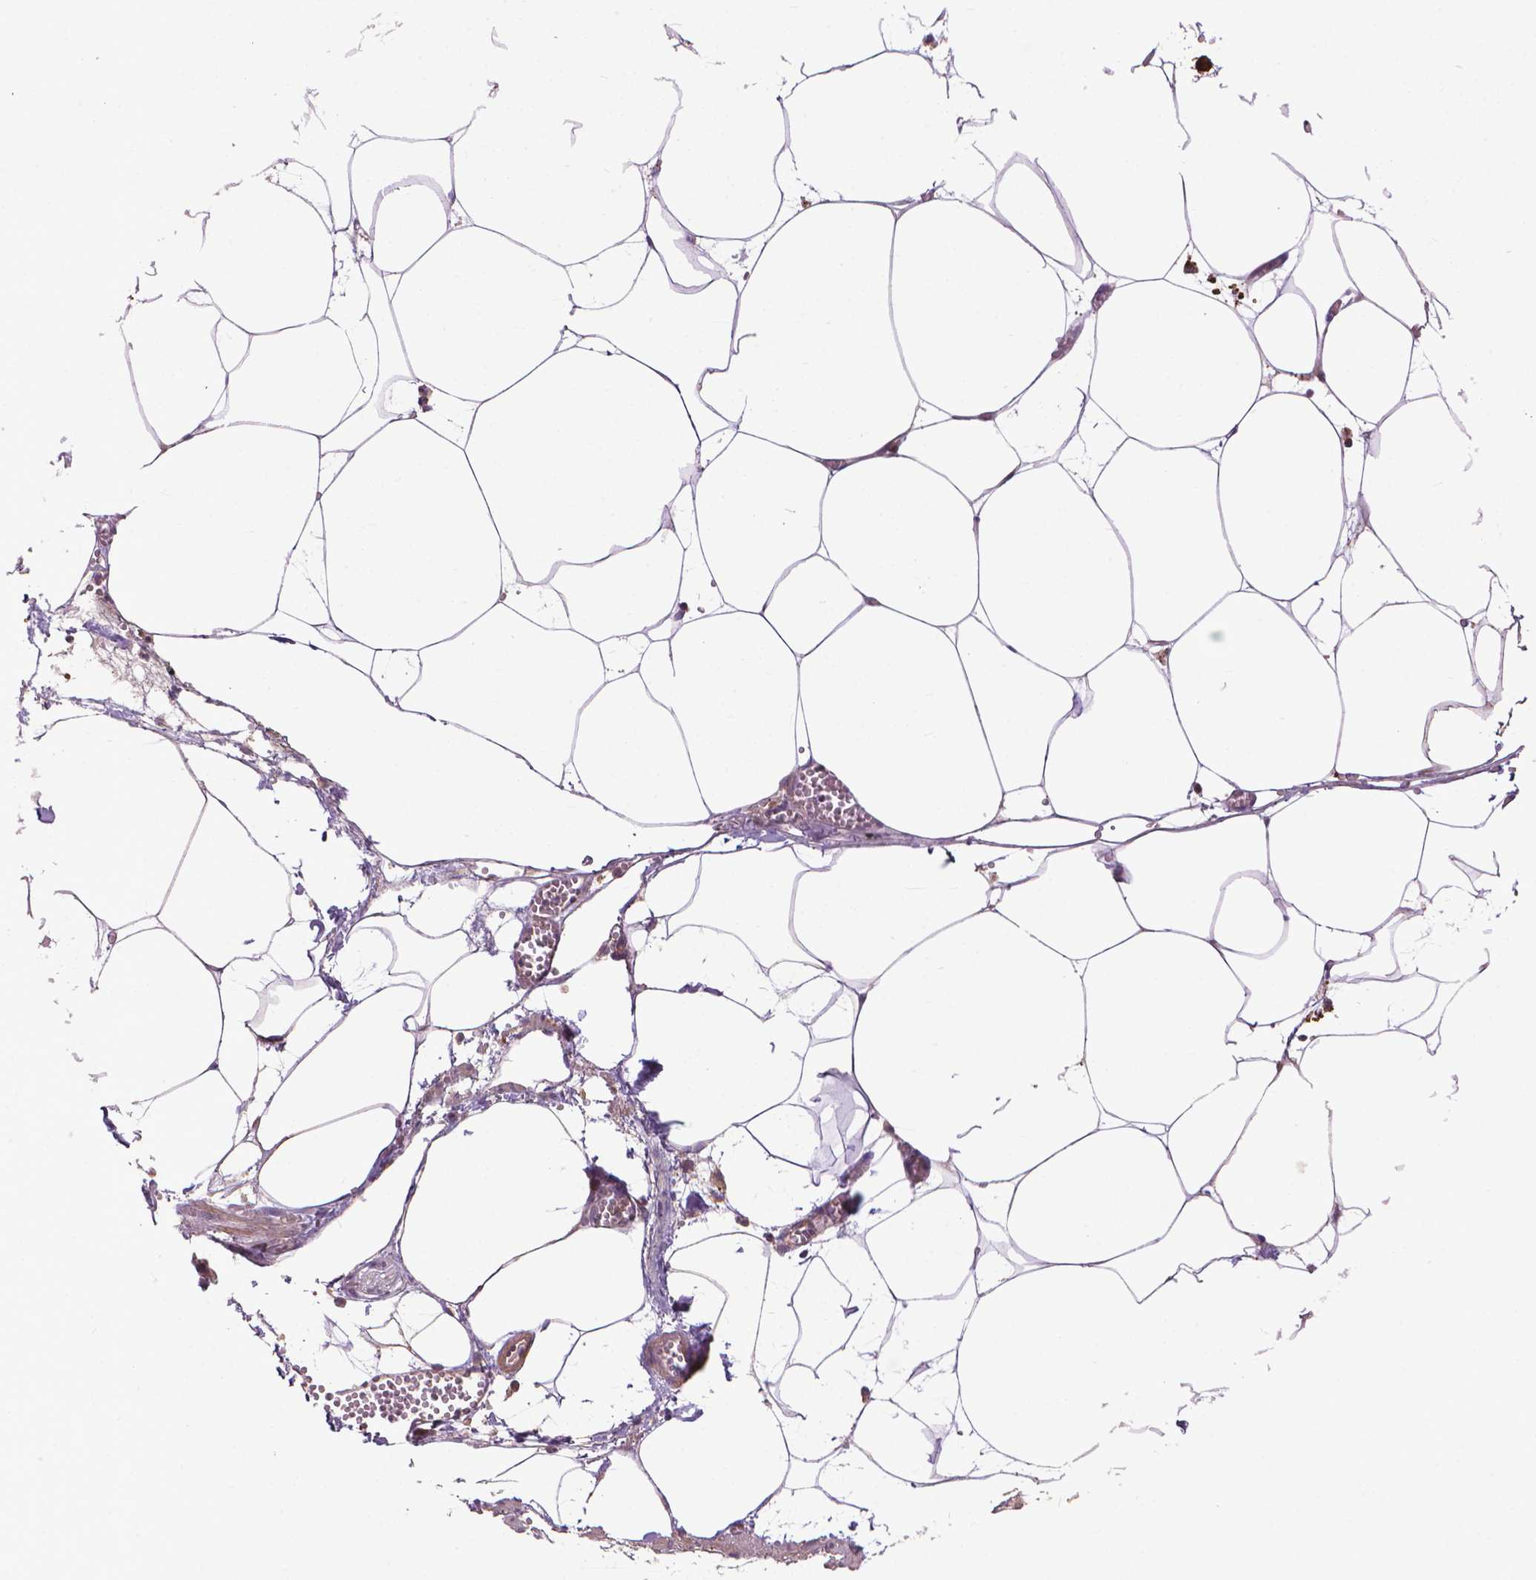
{"staining": {"intensity": "negative", "quantity": "none", "location": "none"}, "tissue": "adipose tissue", "cell_type": "Adipocytes", "image_type": "normal", "snomed": [{"axis": "morphology", "description": "Normal tissue, NOS"}, {"axis": "topography", "description": "Adipose tissue"}, {"axis": "topography", "description": "Pancreas"}, {"axis": "topography", "description": "Peripheral nerve tissue"}], "caption": "Human adipose tissue stained for a protein using immunohistochemistry (IHC) shows no expression in adipocytes.", "gene": "MYH14", "patient": {"sex": "female", "age": 58}}